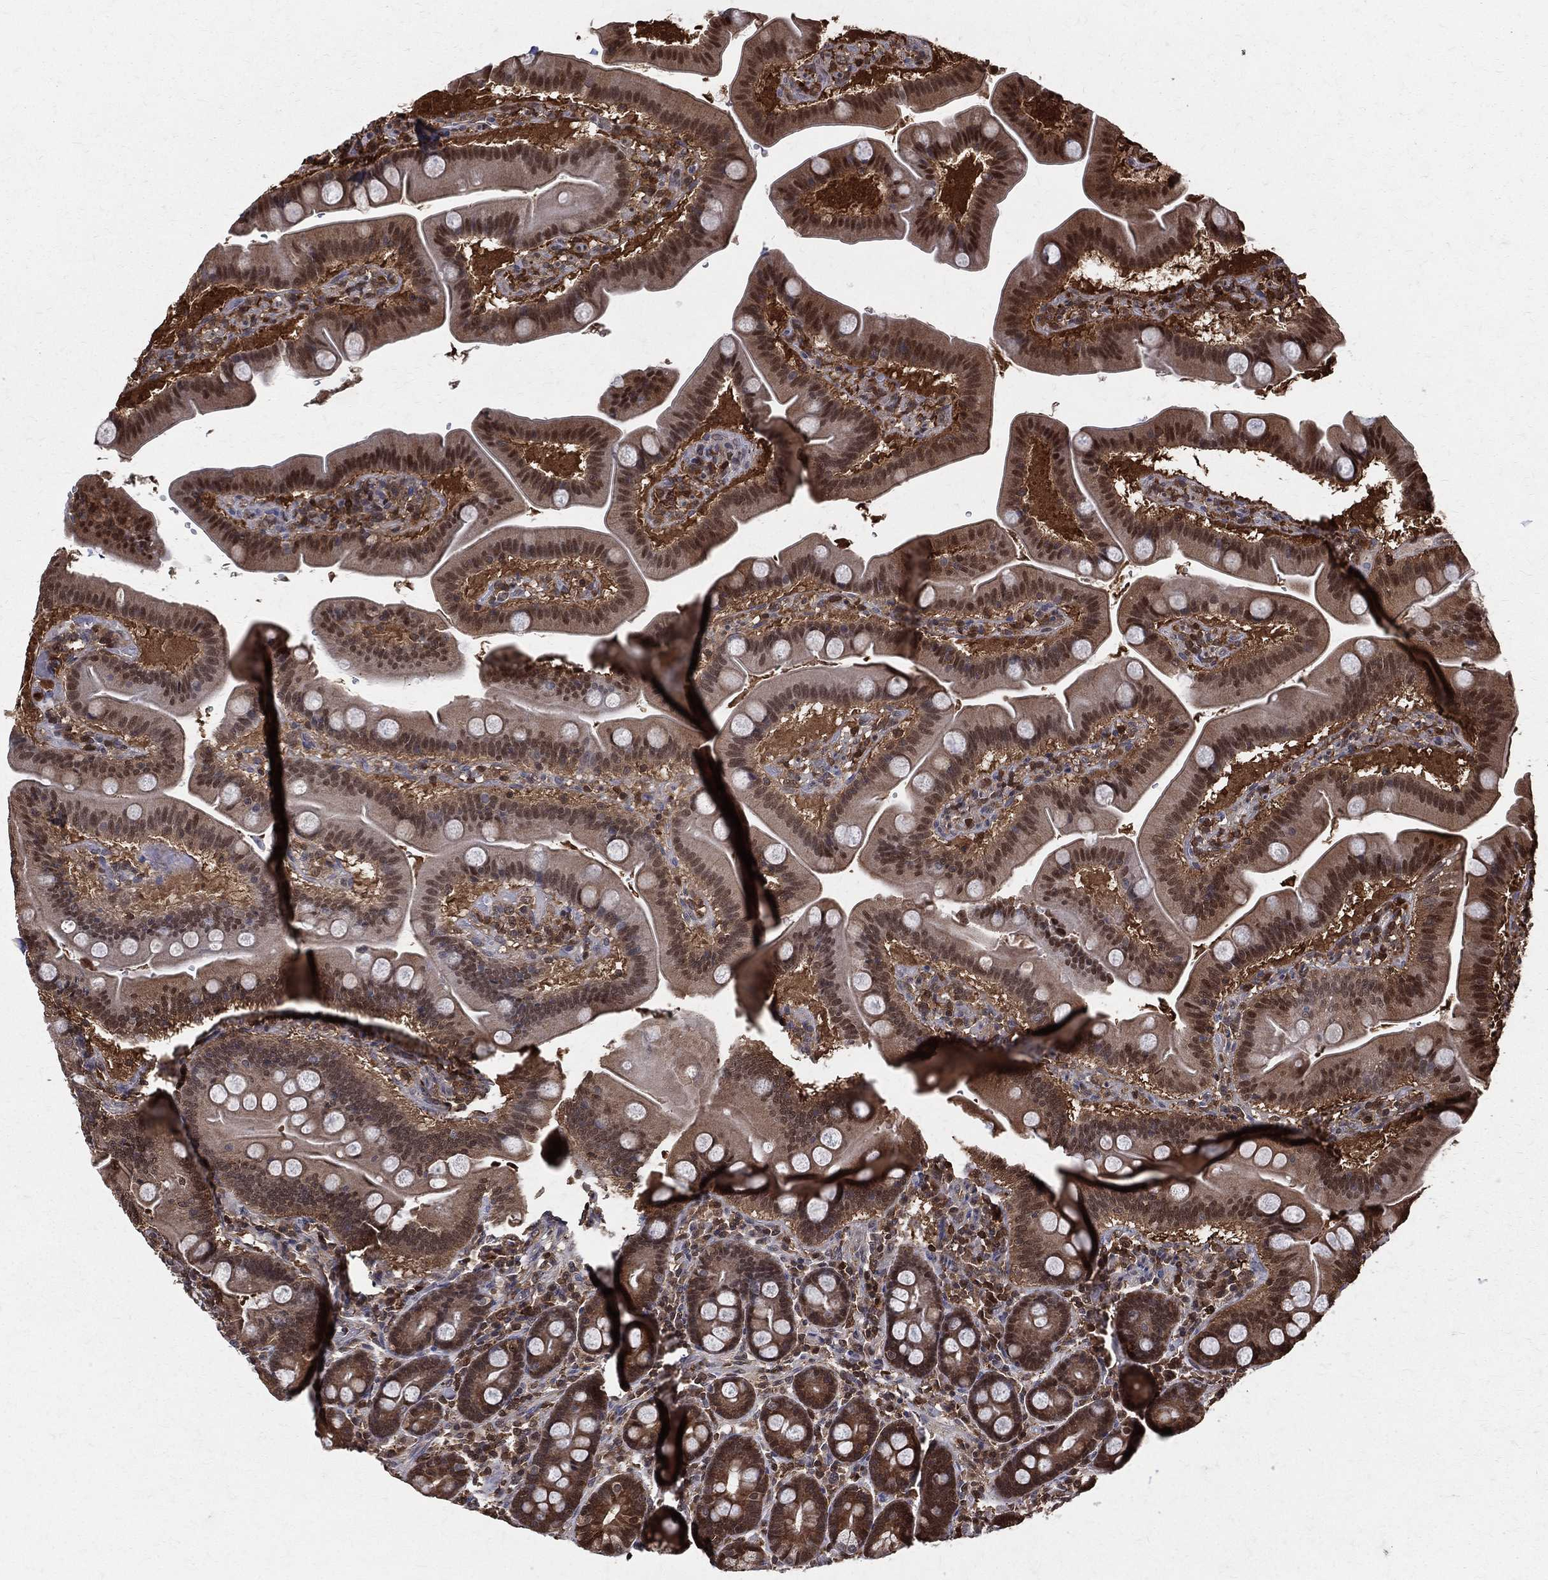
{"staining": {"intensity": "moderate", "quantity": "25%-75%", "location": "cytoplasmic/membranous,nuclear"}, "tissue": "duodenum", "cell_type": "Glandular cells", "image_type": "normal", "snomed": [{"axis": "morphology", "description": "Normal tissue, NOS"}, {"axis": "topography", "description": "Duodenum"}], "caption": "Unremarkable duodenum reveals moderate cytoplasmic/membranous,nuclear staining in about 25%-75% of glandular cells.", "gene": "ENO1", "patient": {"sex": "male", "age": 59}}